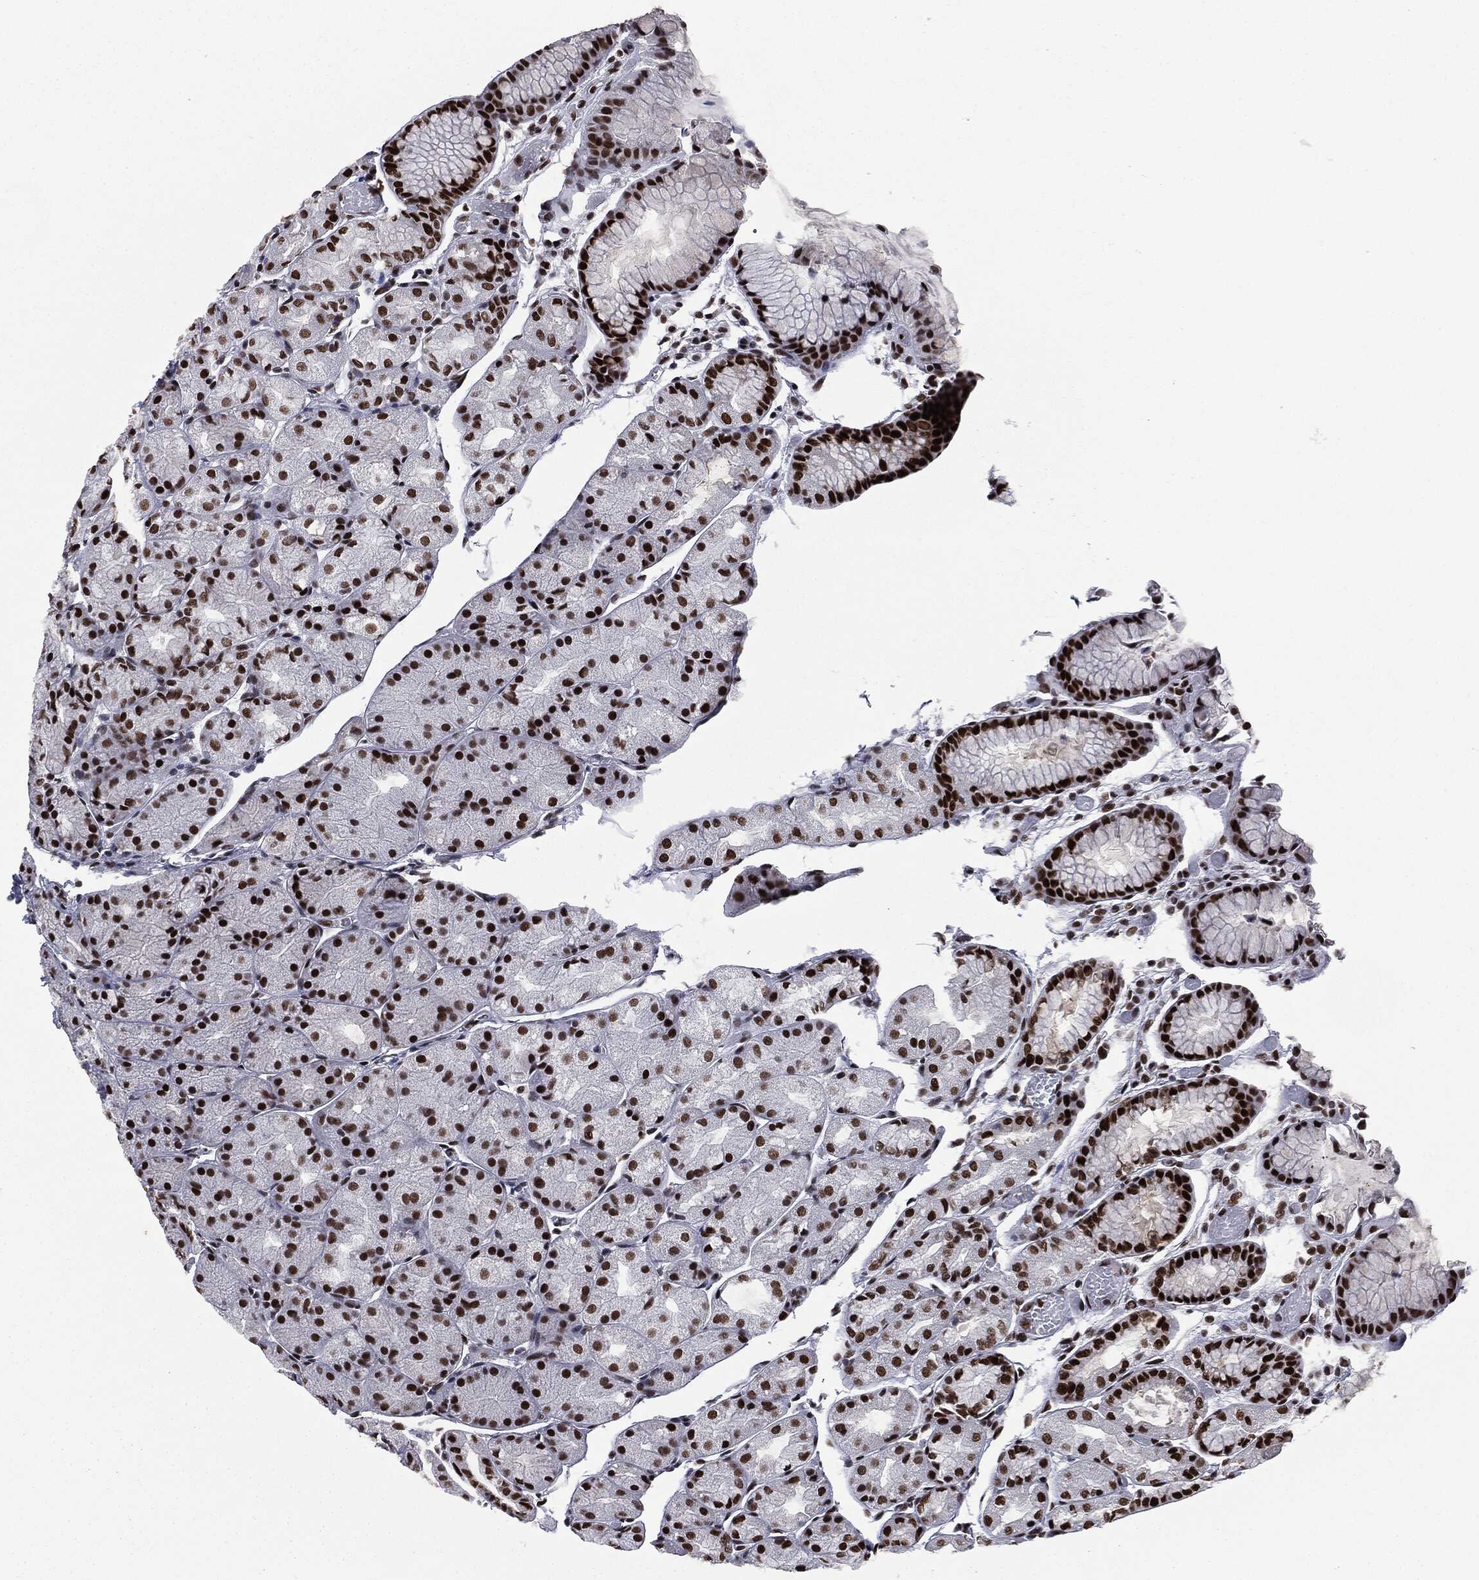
{"staining": {"intensity": "strong", "quantity": "25%-75%", "location": "nuclear"}, "tissue": "stomach", "cell_type": "Glandular cells", "image_type": "normal", "snomed": [{"axis": "morphology", "description": "Normal tissue, NOS"}, {"axis": "topography", "description": "Stomach, upper"}], "caption": "Approximately 25%-75% of glandular cells in benign stomach demonstrate strong nuclear protein staining as visualized by brown immunohistochemical staining.", "gene": "MSH2", "patient": {"sex": "male", "age": 72}}